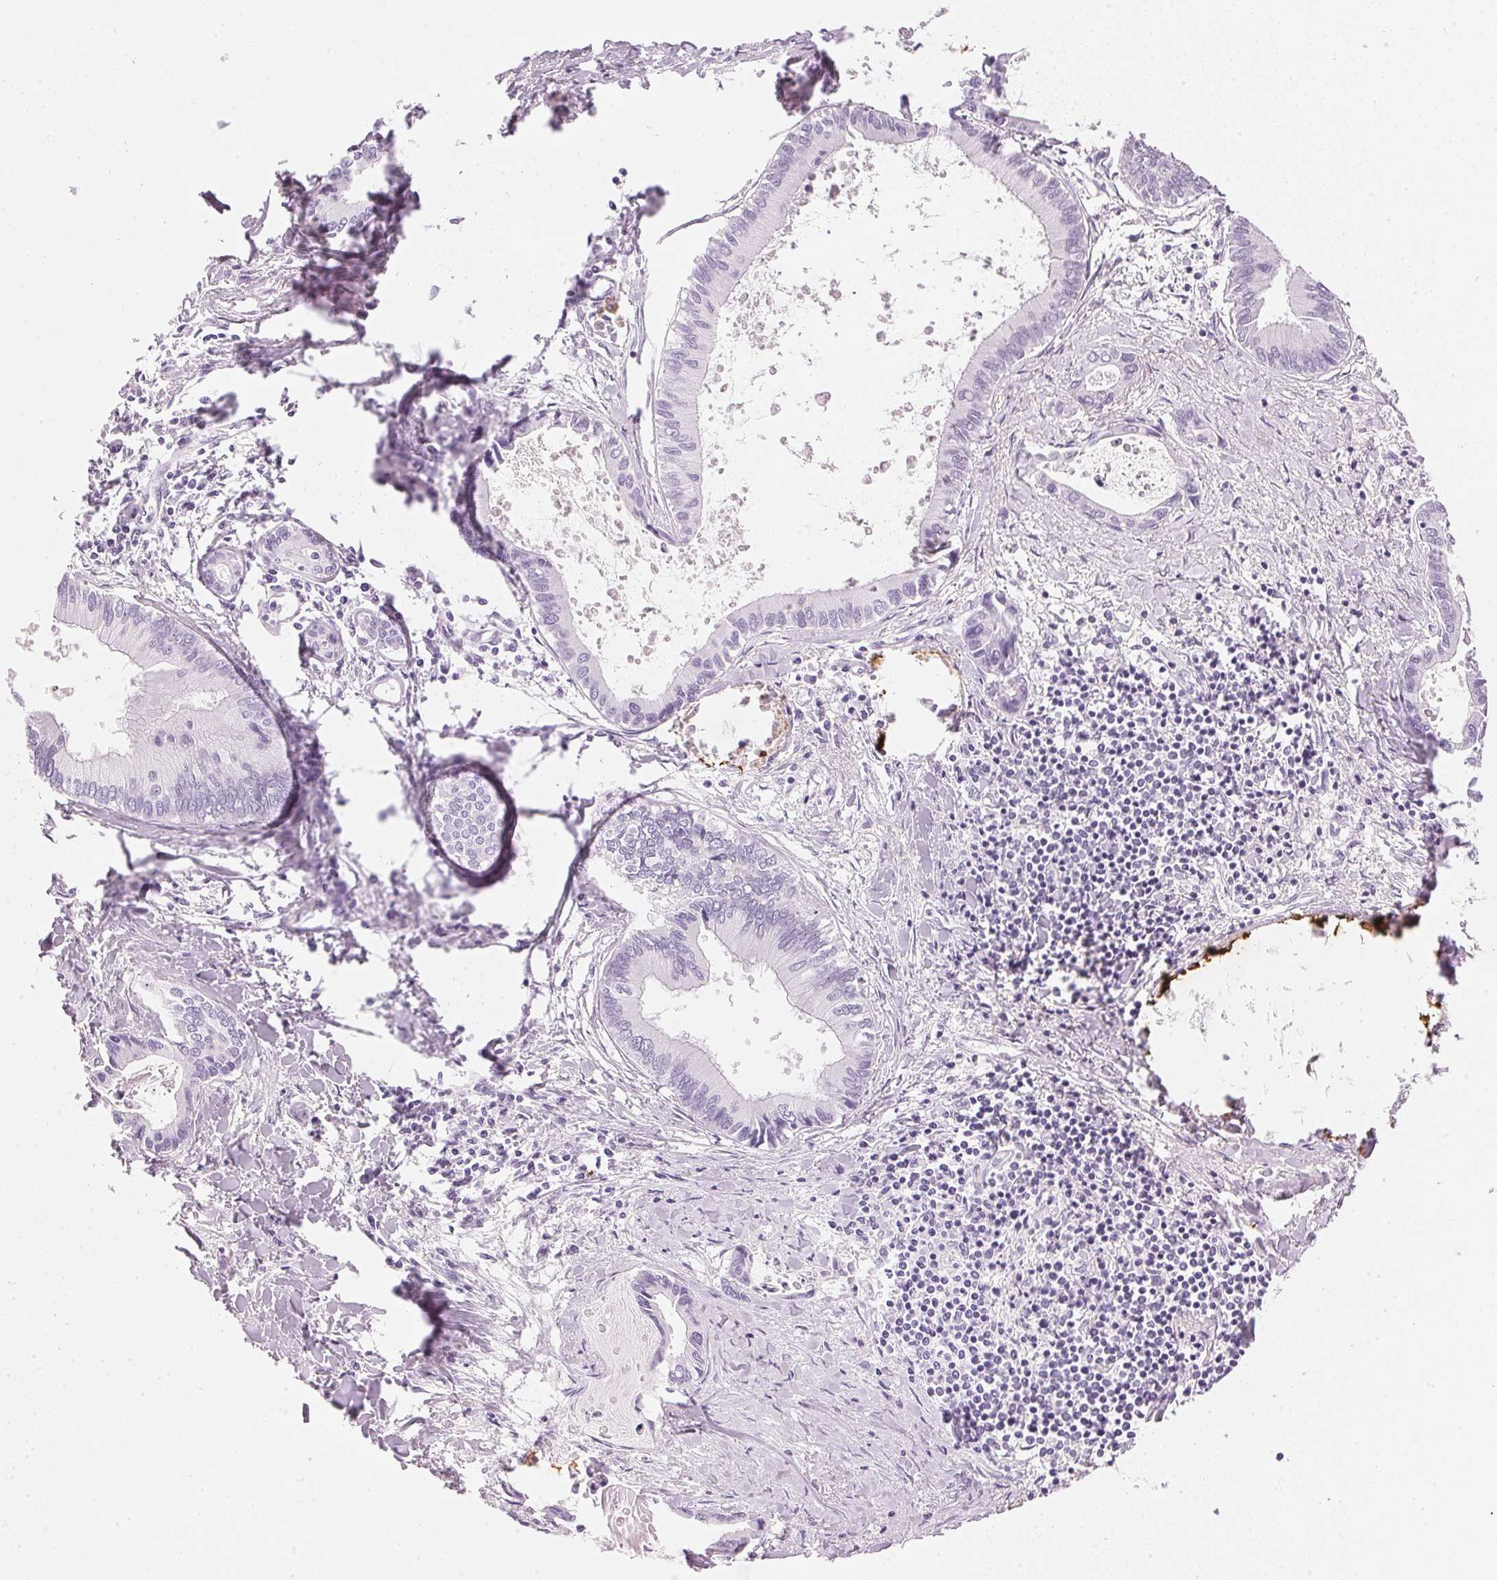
{"staining": {"intensity": "negative", "quantity": "none", "location": "none"}, "tissue": "liver cancer", "cell_type": "Tumor cells", "image_type": "cancer", "snomed": [{"axis": "morphology", "description": "Cholangiocarcinoma"}, {"axis": "topography", "description": "Liver"}], "caption": "Human liver cancer stained for a protein using immunohistochemistry shows no positivity in tumor cells.", "gene": "IGFBP1", "patient": {"sex": "male", "age": 66}}